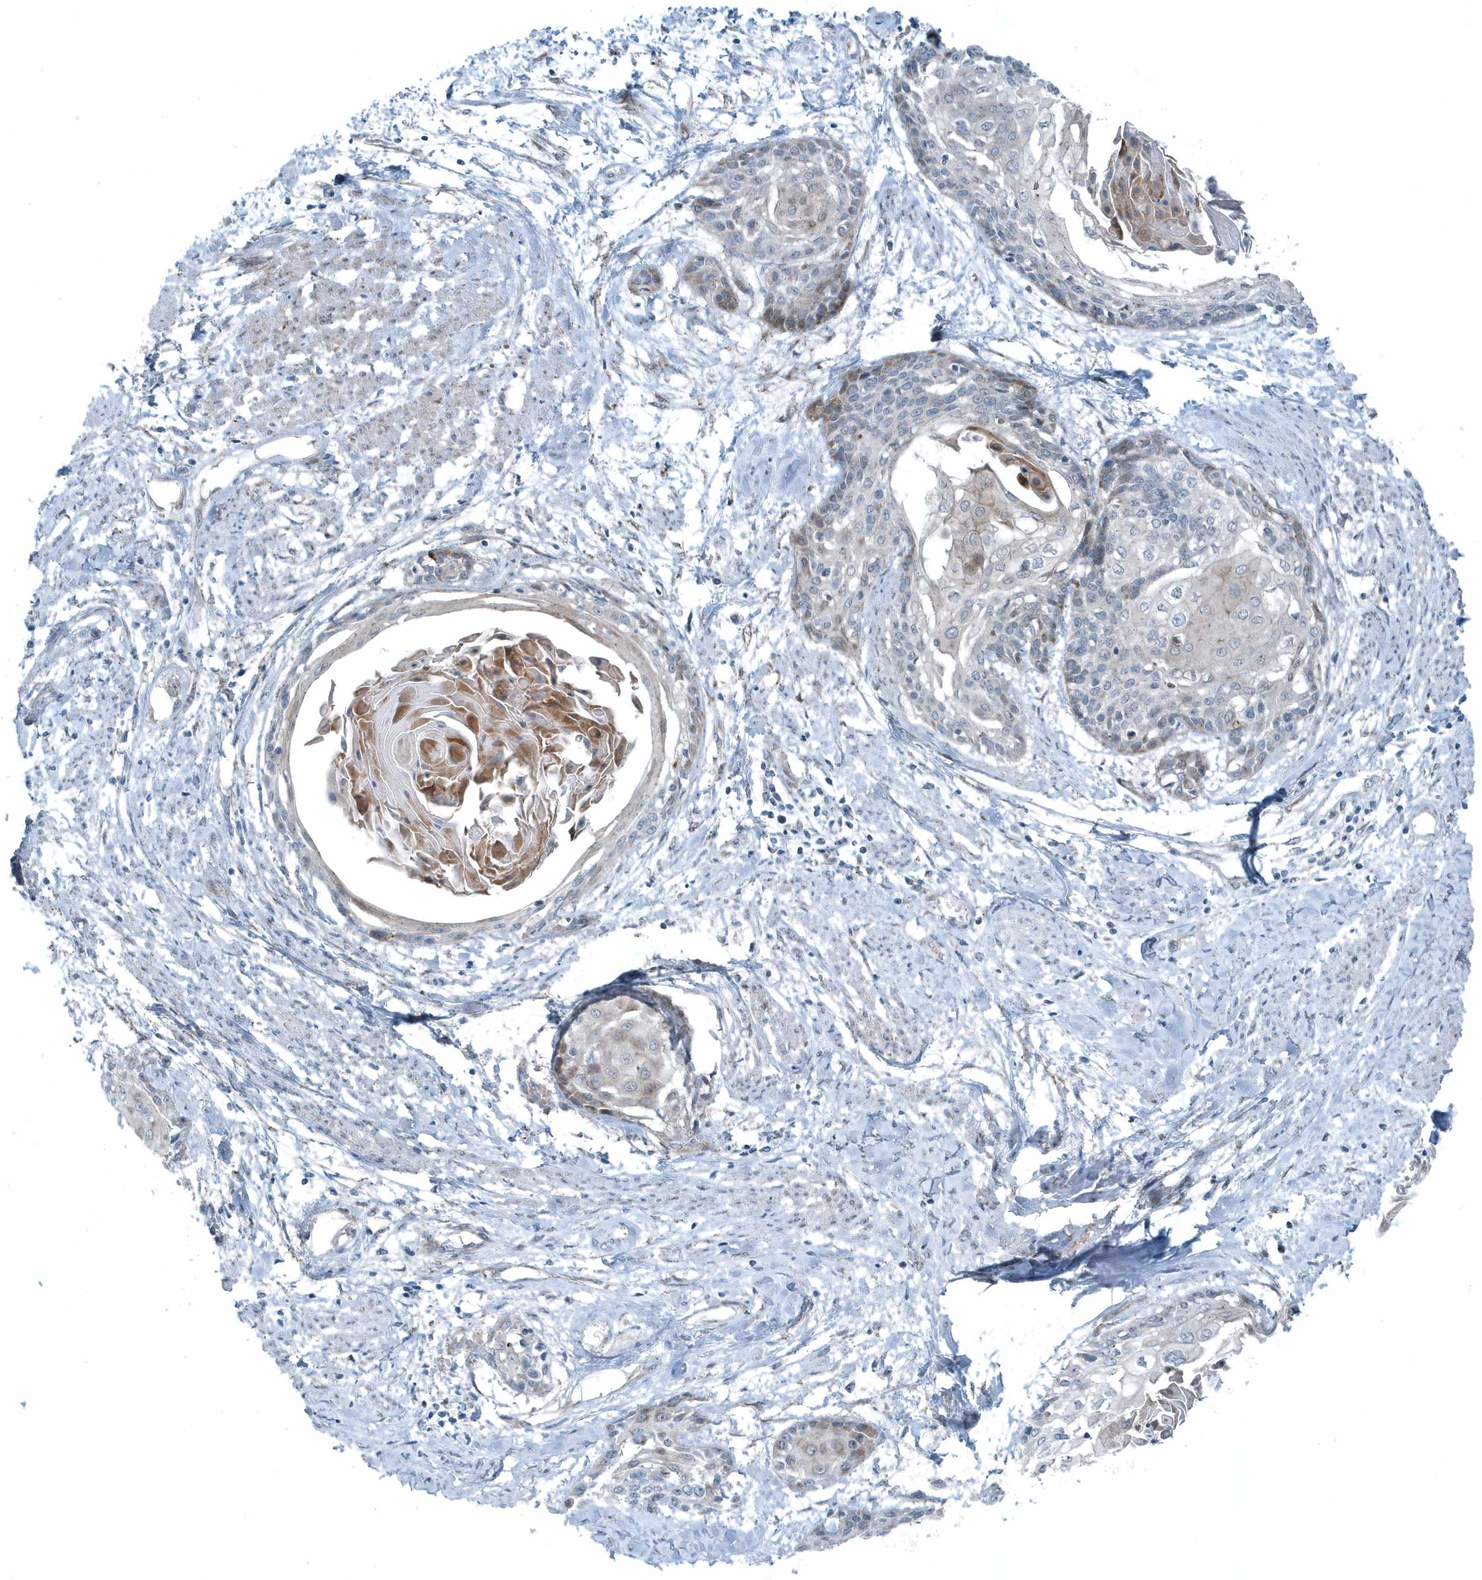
{"staining": {"intensity": "weak", "quantity": "<25%", "location": "cytoplasmic/membranous"}, "tissue": "cervical cancer", "cell_type": "Tumor cells", "image_type": "cancer", "snomed": [{"axis": "morphology", "description": "Squamous cell carcinoma, NOS"}, {"axis": "topography", "description": "Cervix"}], "caption": "Immunohistochemical staining of cervical cancer reveals no significant staining in tumor cells.", "gene": "GCC2", "patient": {"sex": "female", "age": 57}}